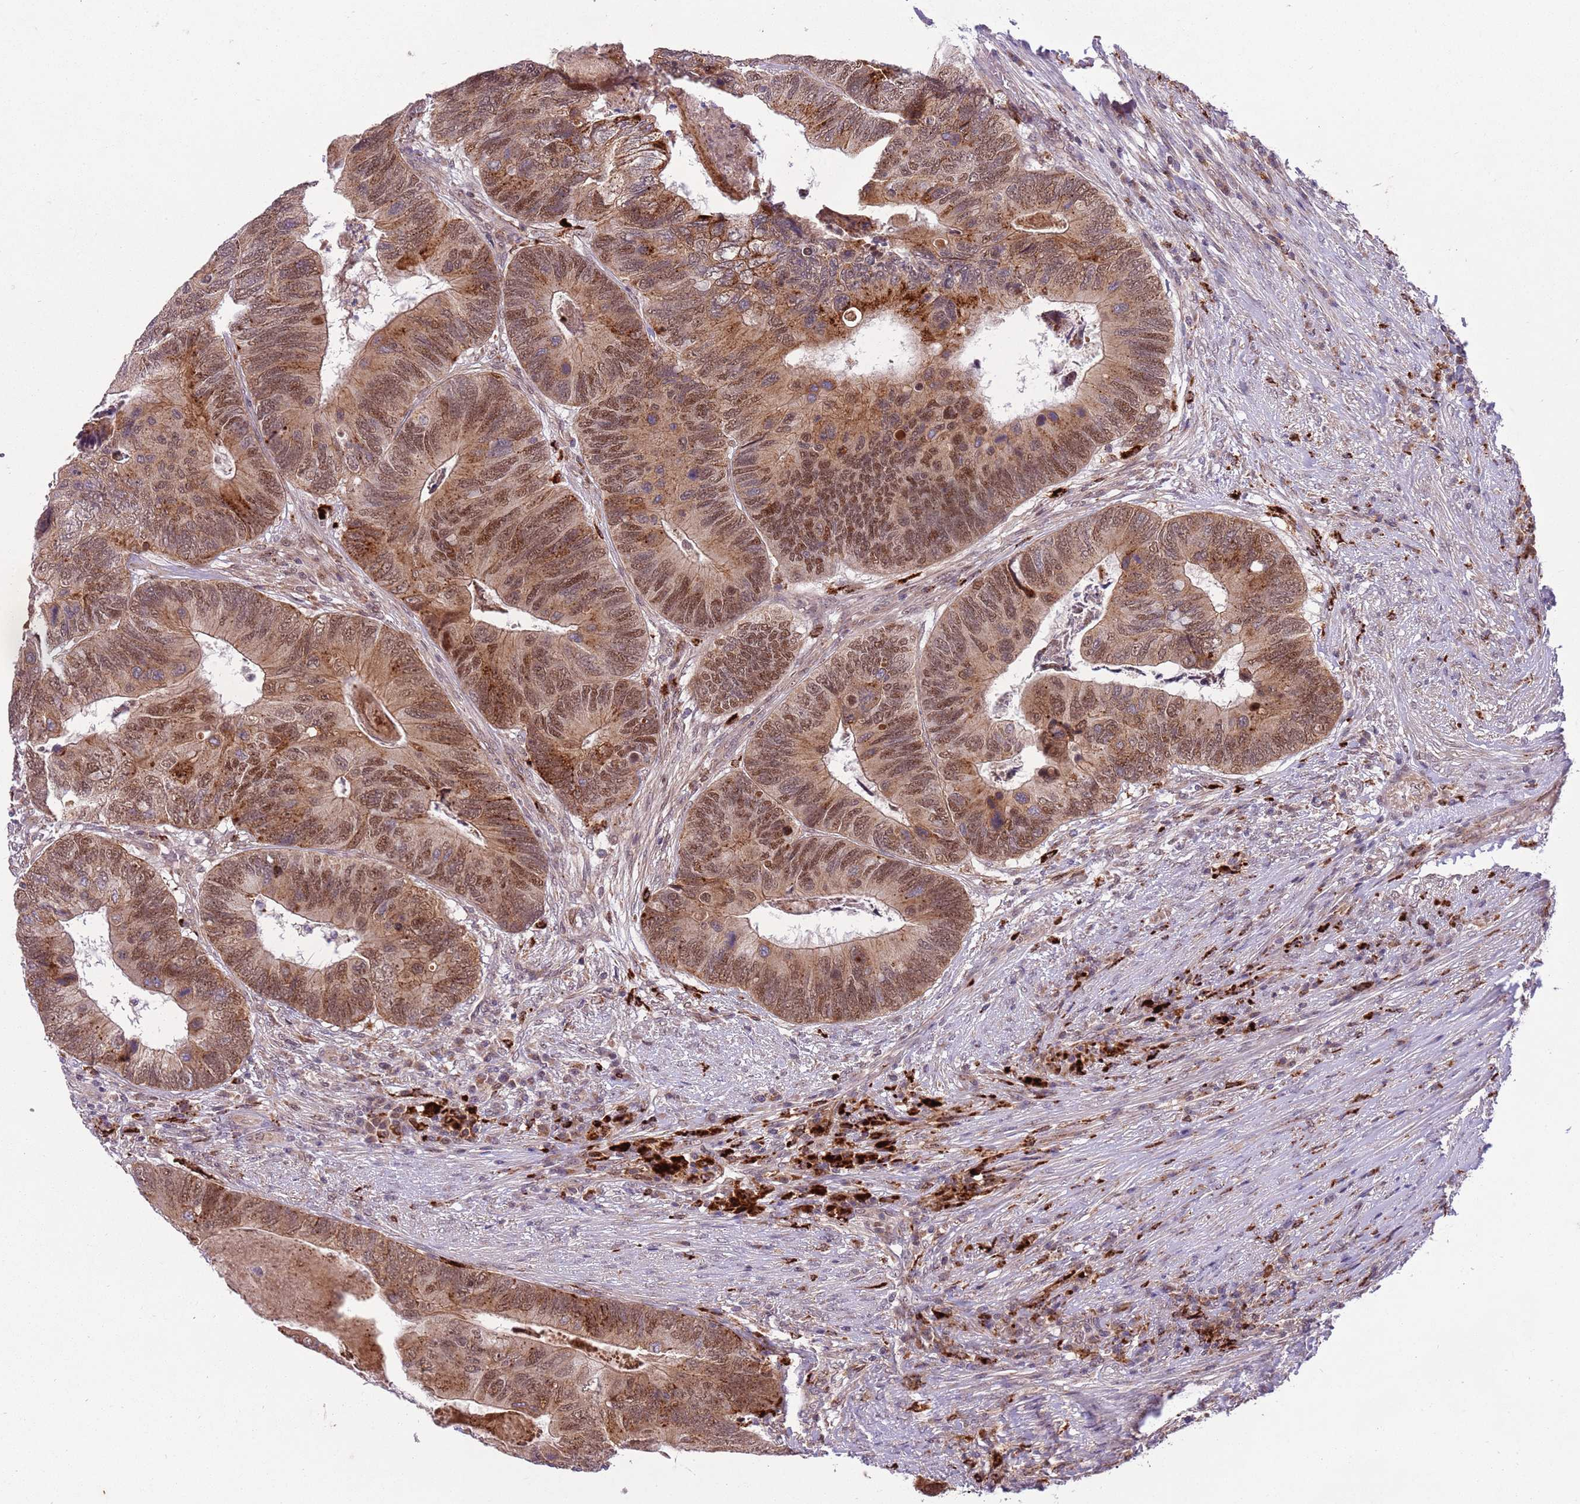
{"staining": {"intensity": "moderate", "quantity": ">75%", "location": "cytoplasmic/membranous,nuclear"}, "tissue": "colorectal cancer", "cell_type": "Tumor cells", "image_type": "cancer", "snomed": [{"axis": "morphology", "description": "Adenocarcinoma, NOS"}, {"axis": "topography", "description": "Colon"}], "caption": "Protein staining of adenocarcinoma (colorectal) tissue demonstrates moderate cytoplasmic/membranous and nuclear expression in about >75% of tumor cells.", "gene": "TRIM27", "patient": {"sex": "female", "age": 67}}